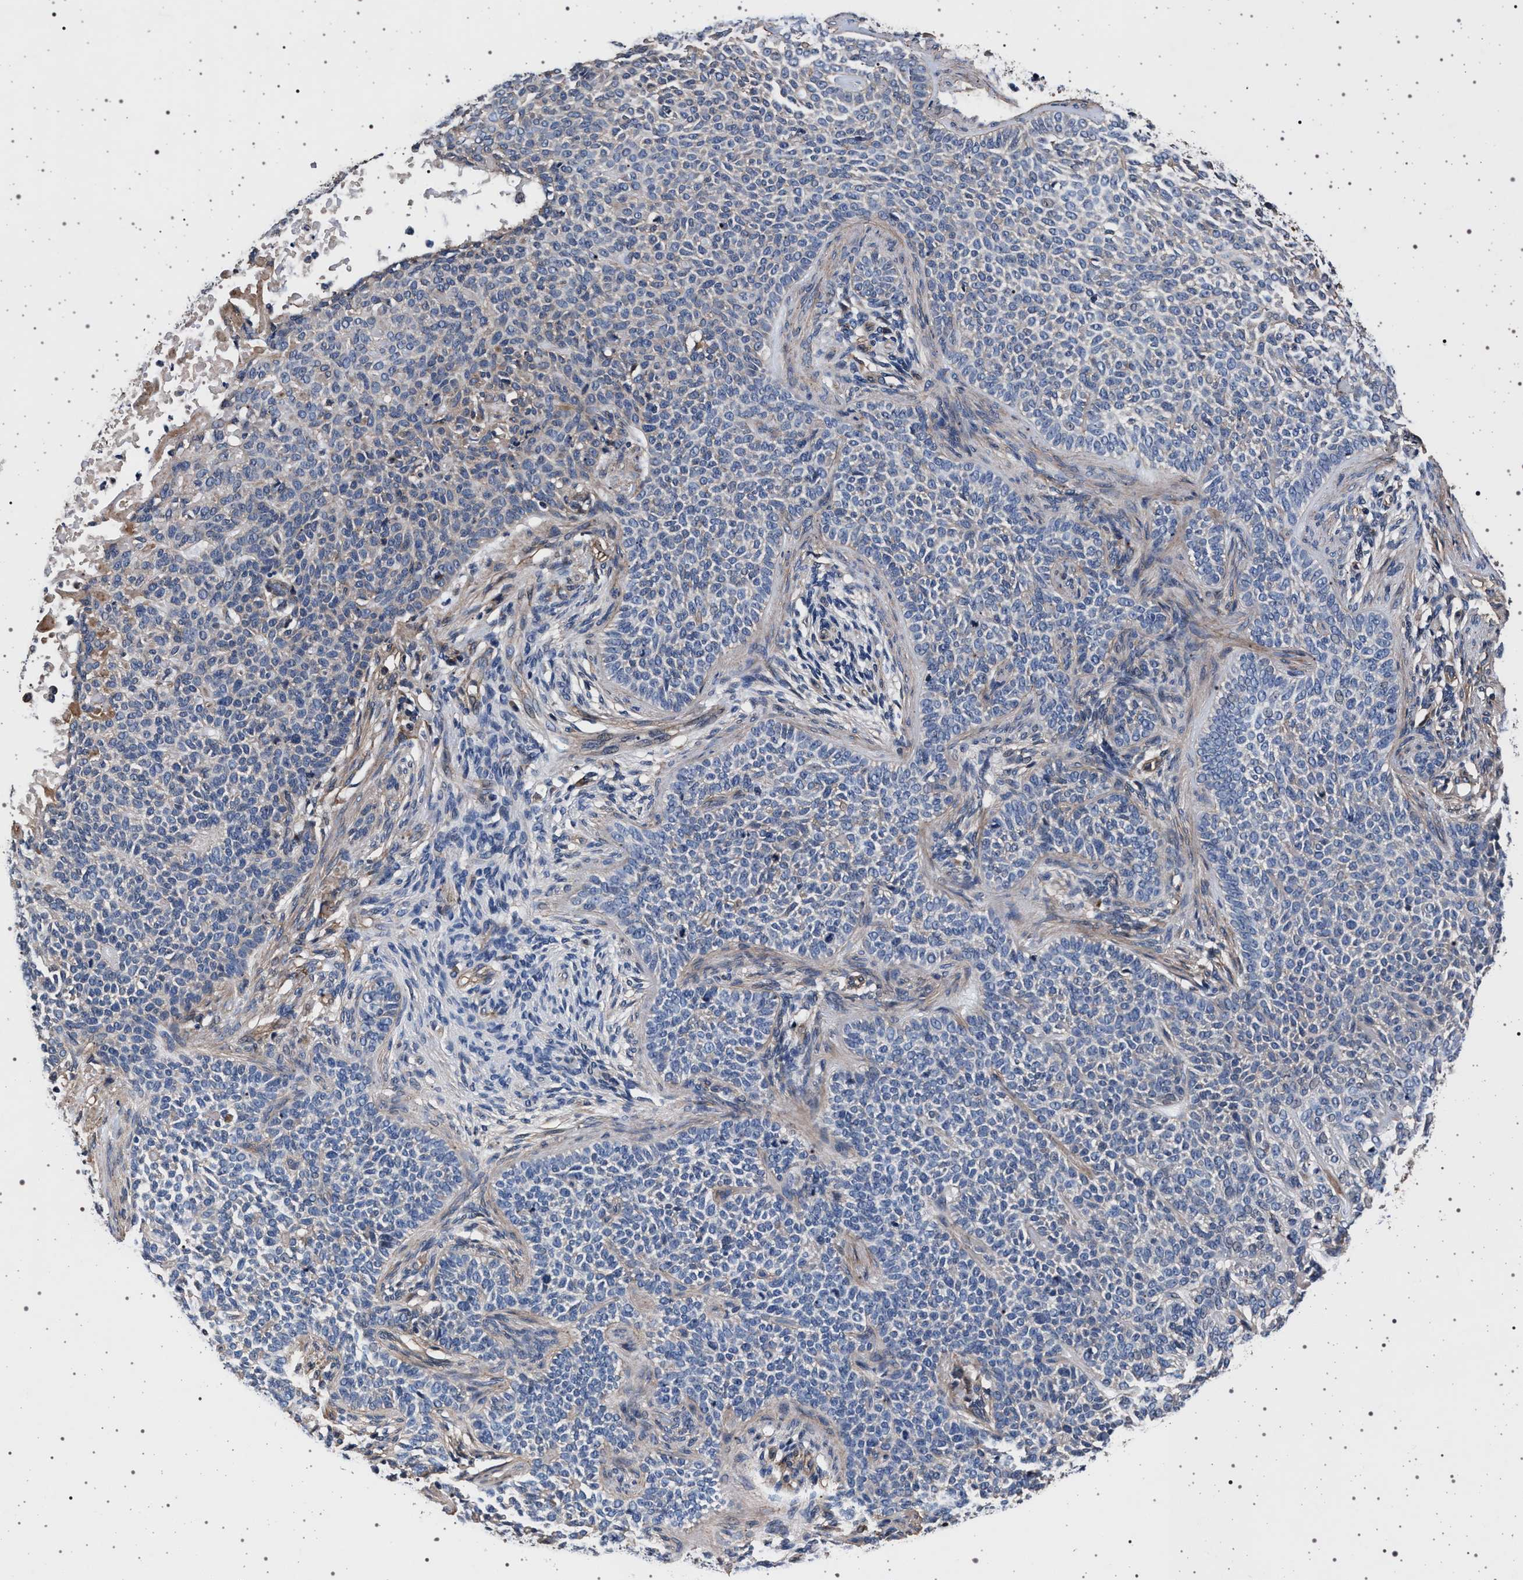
{"staining": {"intensity": "negative", "quantity": "none", "location": "none"}, "tissue": "skin cancer", "cell_type": "Tumor cells", "image_type": "cancer", "snomed": [{"axis": "morphology", "description": "Normal tissue, NOS"}, {"axis": "morphology", "description": "Basal cell carcinoma"}, {"axis": "topography", "description": "Skin"}], "caption": "An immunohistochemistry histopathology image of basal cell carcinoma (skin) is shown. There is no staining in tumor cells of basal cell carcinoma (skin).", "gene": "KCNK6", "patient": {"sex": "male", "age": 87}}